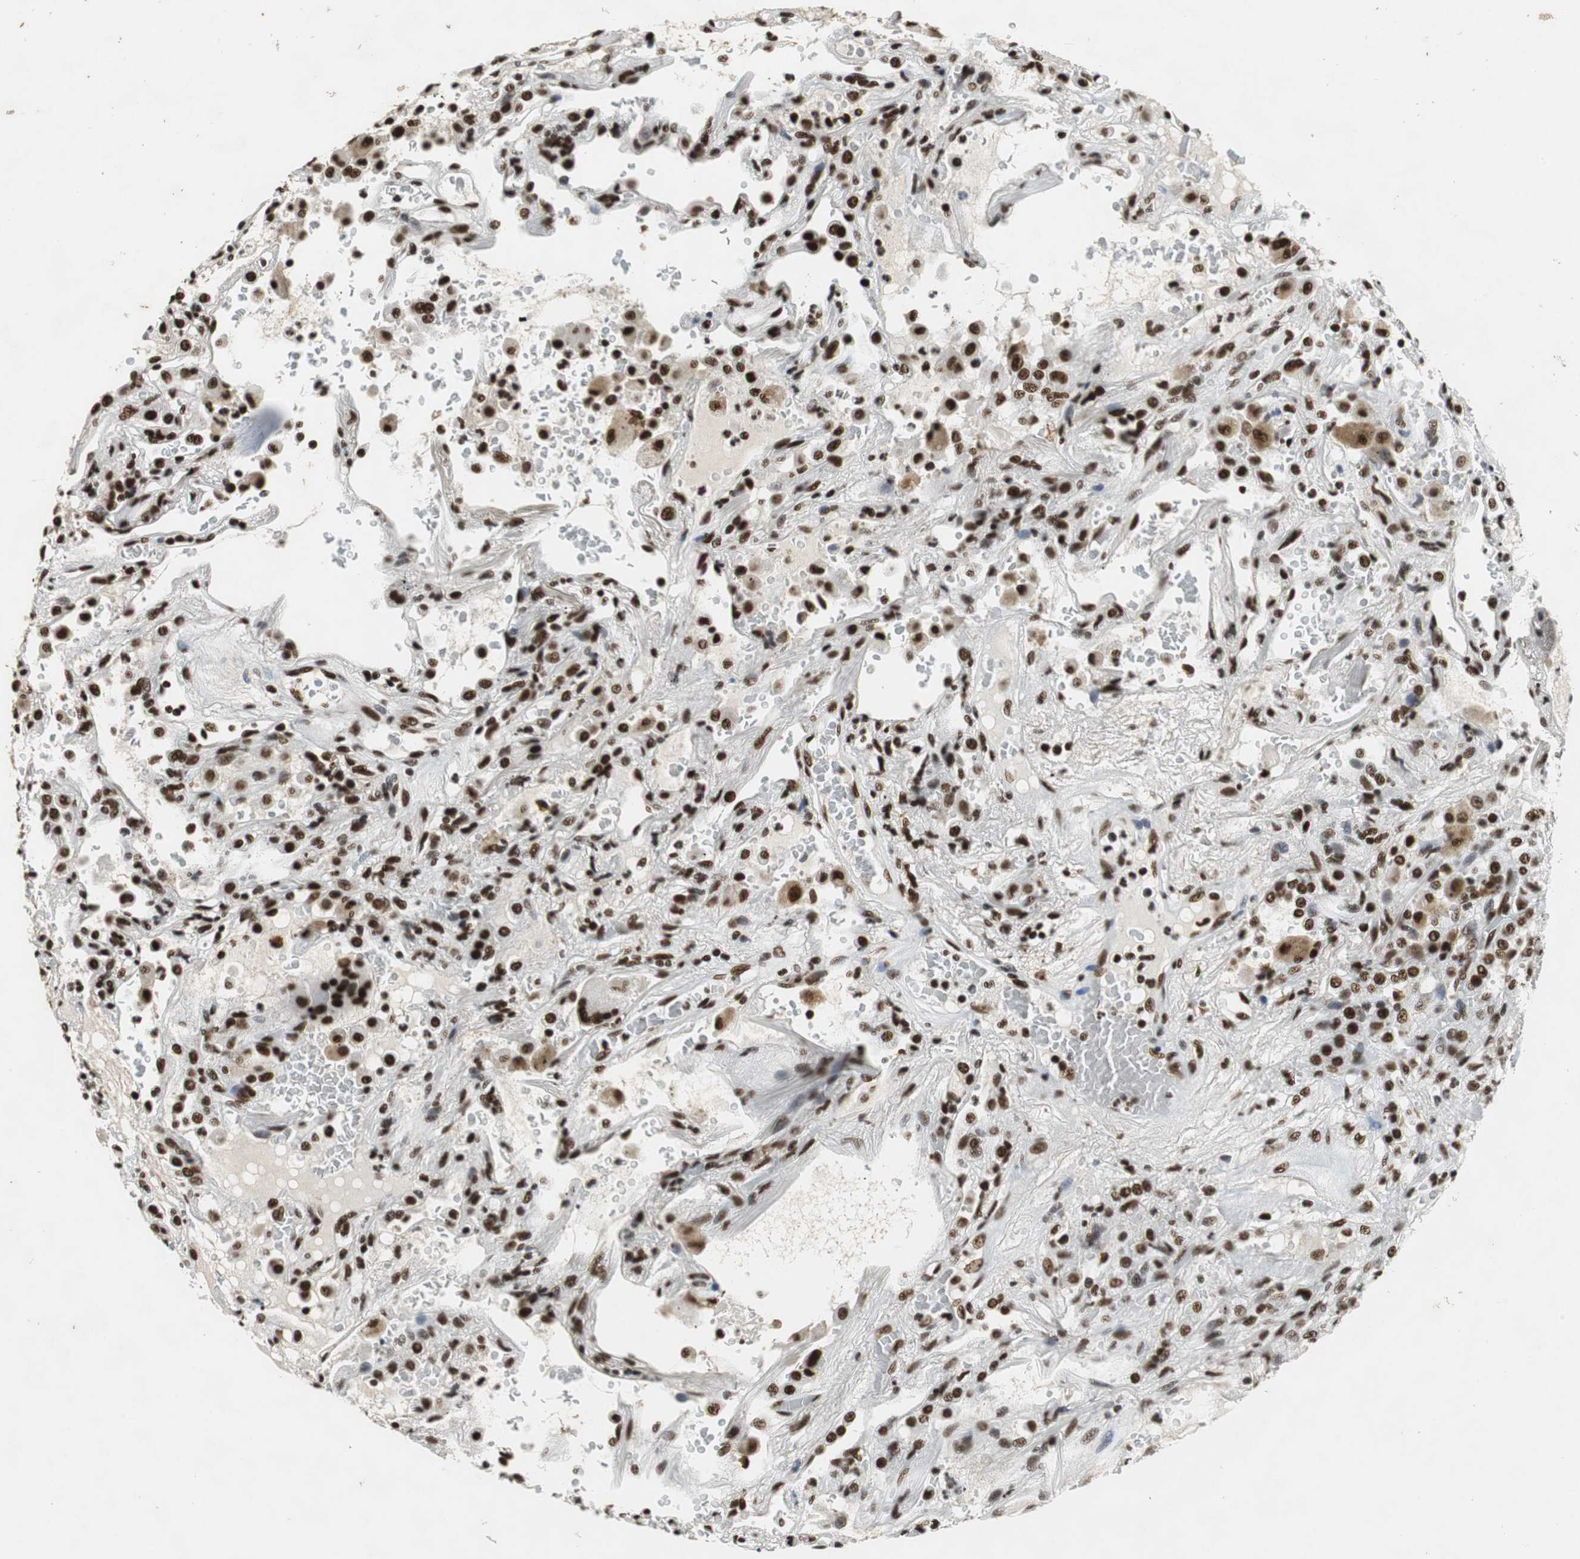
{"staining": {"intensity": "strong", "quantity": ">75%", "location": "nuclear"}, "tissue": "lung cancer", "cell_type": "Tumor cells", "image_type": "cancer", "snomed": [{"axis": "morphology", "description": "Squamous cell carcinoma, NOS"}, {"axis": "topography", "description": "Lung"}], "caption": "Protein expression analysis of lung squamous cell carcinoma reveals strong nuclear expression in about >75% of tumor cells.", "gene": "PRKDC", "patient": {"sex": "male", "age": 57}}